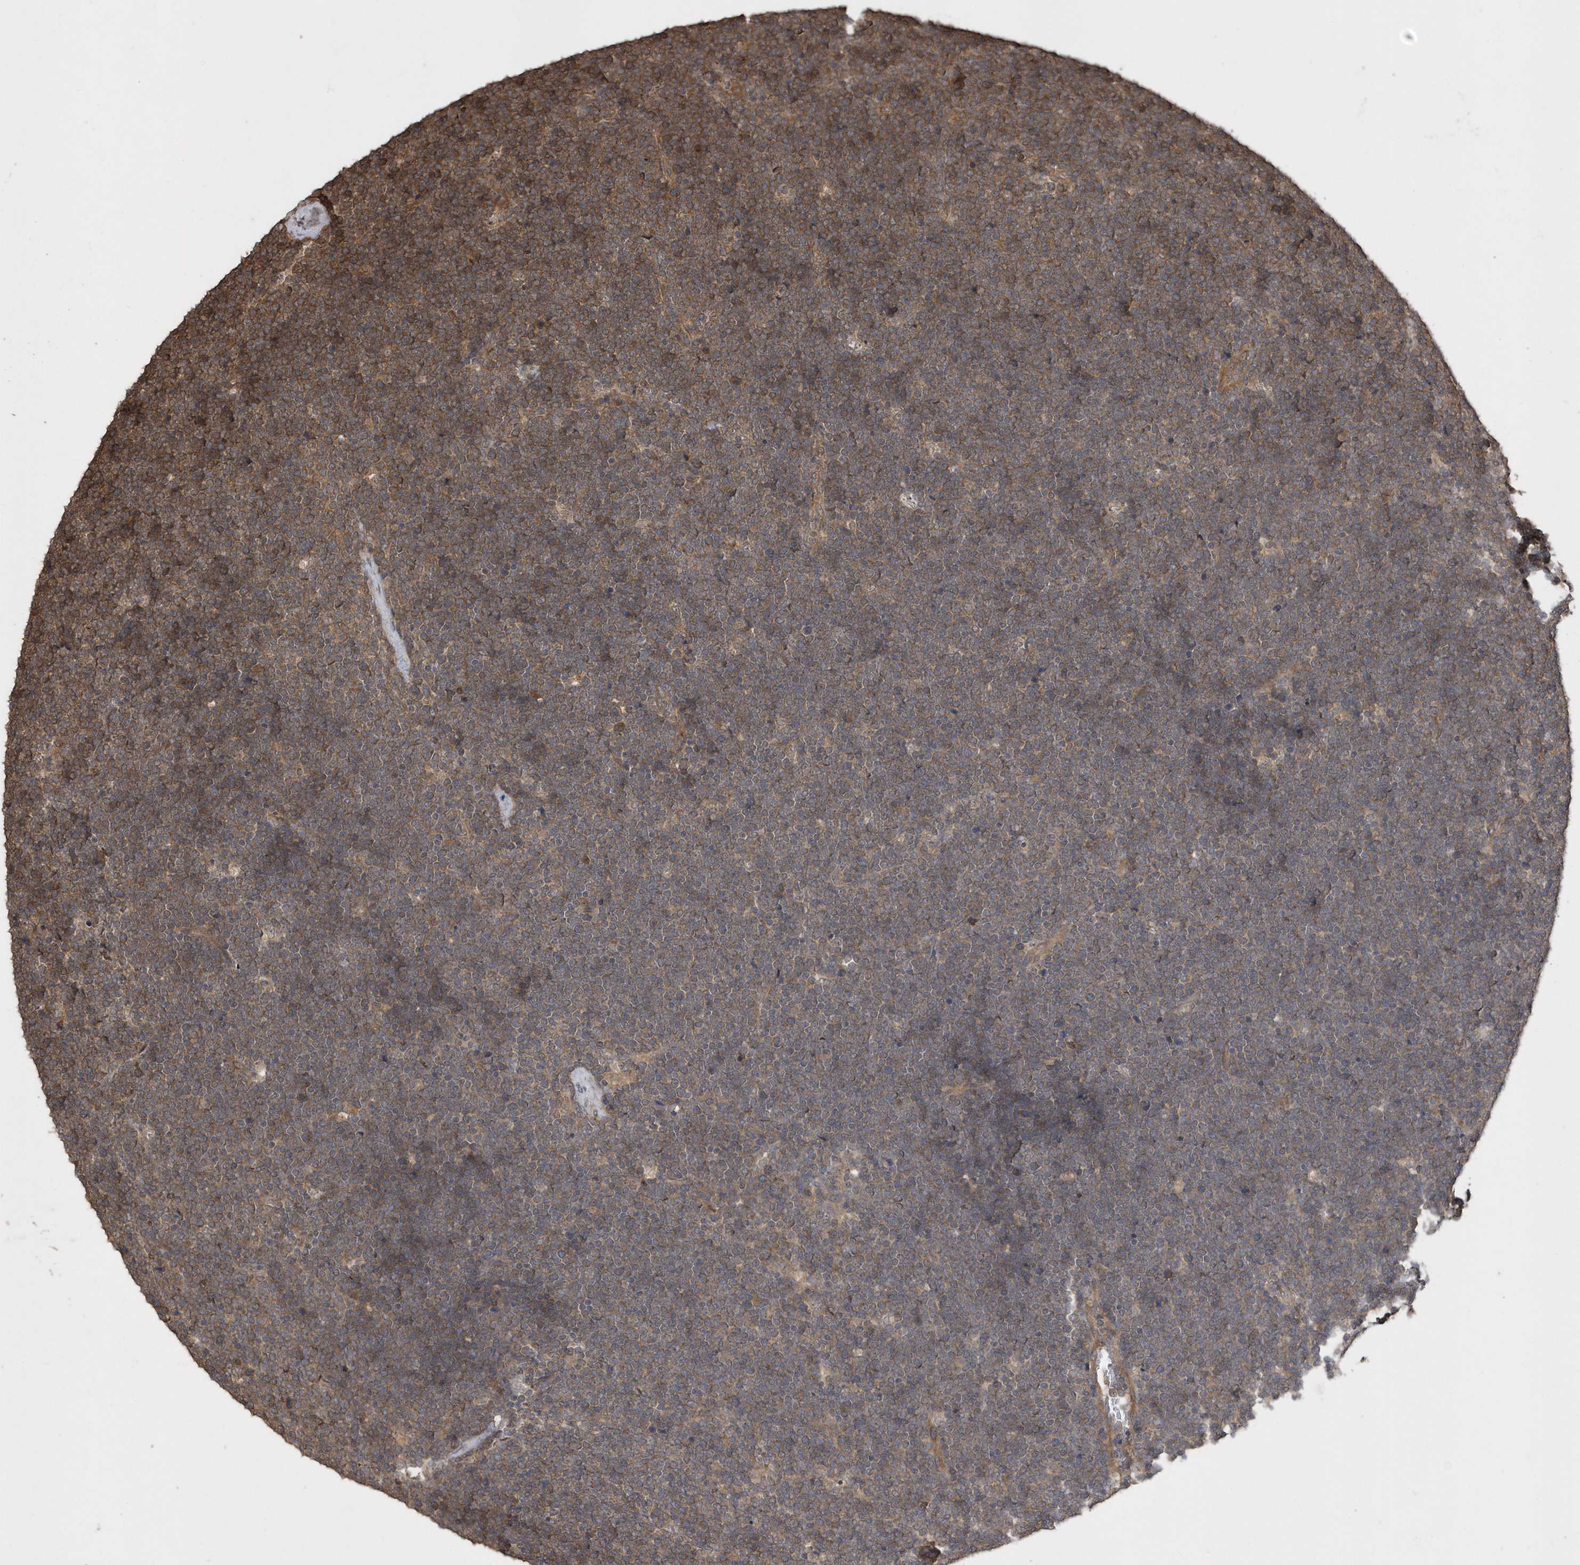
{"staining": {"intensity": "moderate", "quantity": "25%-75%", "location": "cytoplasmic/membranous"}, "tissue": "lymphoma", "cell_type": "Tumor cells", "image_type": "cancer", "snomed": [{"axis": "morphology", "description": "Malignant lymphoma, non-Hodgkin's type, High grade"}, {"axis": "topography", "description": "Lymph node"}], "caption": "IHC (DAB (3,3'-diaminobenzidine)) staining of human lymphoma displays moderate cytoplasmic/membranous protein positivity in about 25%-75% of tumor cells. The staining is performed using DAB (3,3'-diaminobenzidine) brown chromogen to label protein expression. The nuclei are counter-stained blue using hematoxylin.", "gene": "WASHC5", "patient": {"sex": "male", "age": 13}}